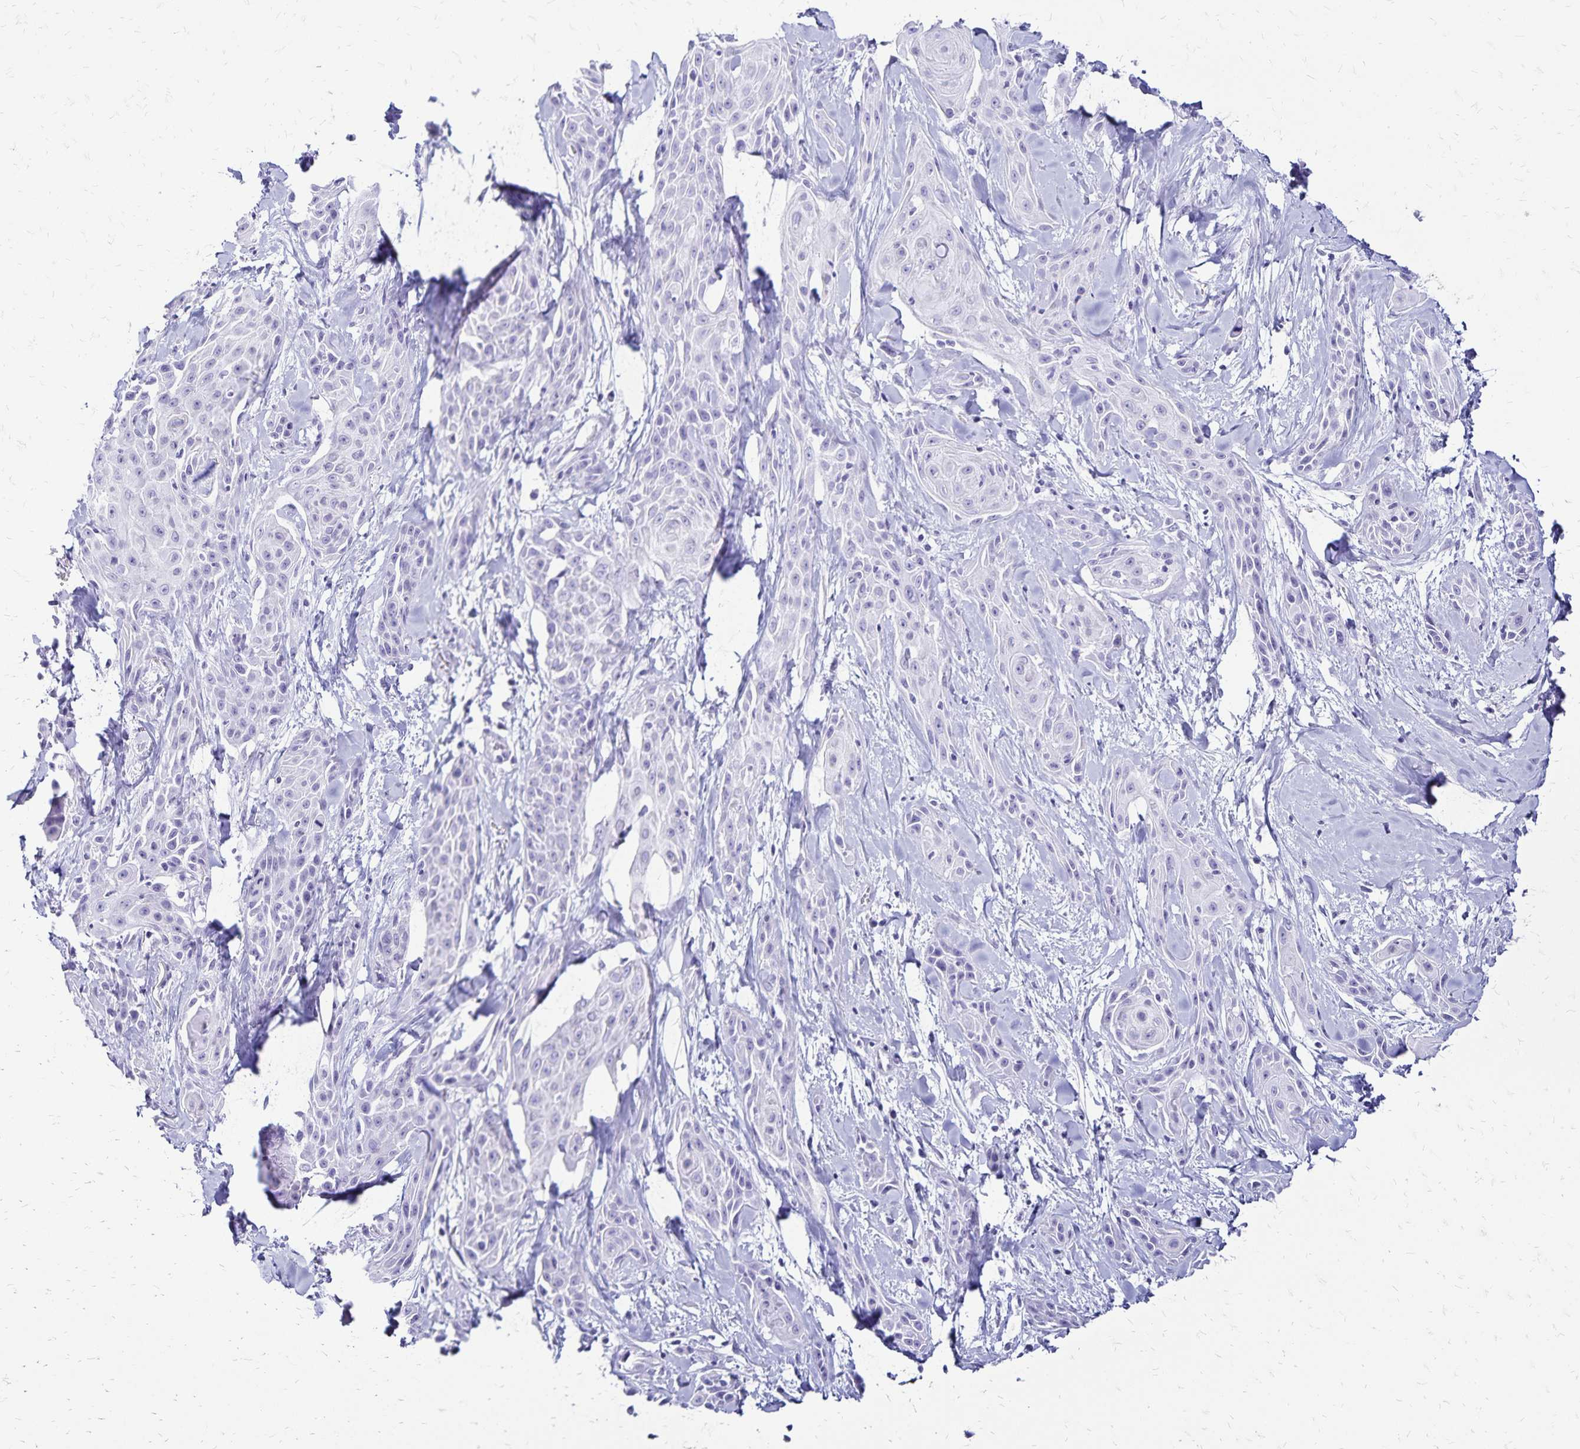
{"staining": {"intensity": "negative", "quantity": "none", "location": "none"}, "tissue": "skin cancer", "cell_type": "Tumor cells", "image_type": "cancer", "snomed": [{"axis": "morphology", "description": "Squamous cell carcinoma, NOS"}, {"axis": "topography", "description": "Skin"}, {"axis": "topography", "description": "Anal"}], "caption": "Immunohistochemical staining of human skin squamous cell carcinoma shows no significant expression in tumor cells.", "gene": "LIN28B", "patient": {"sex": "male", "age": 64}}